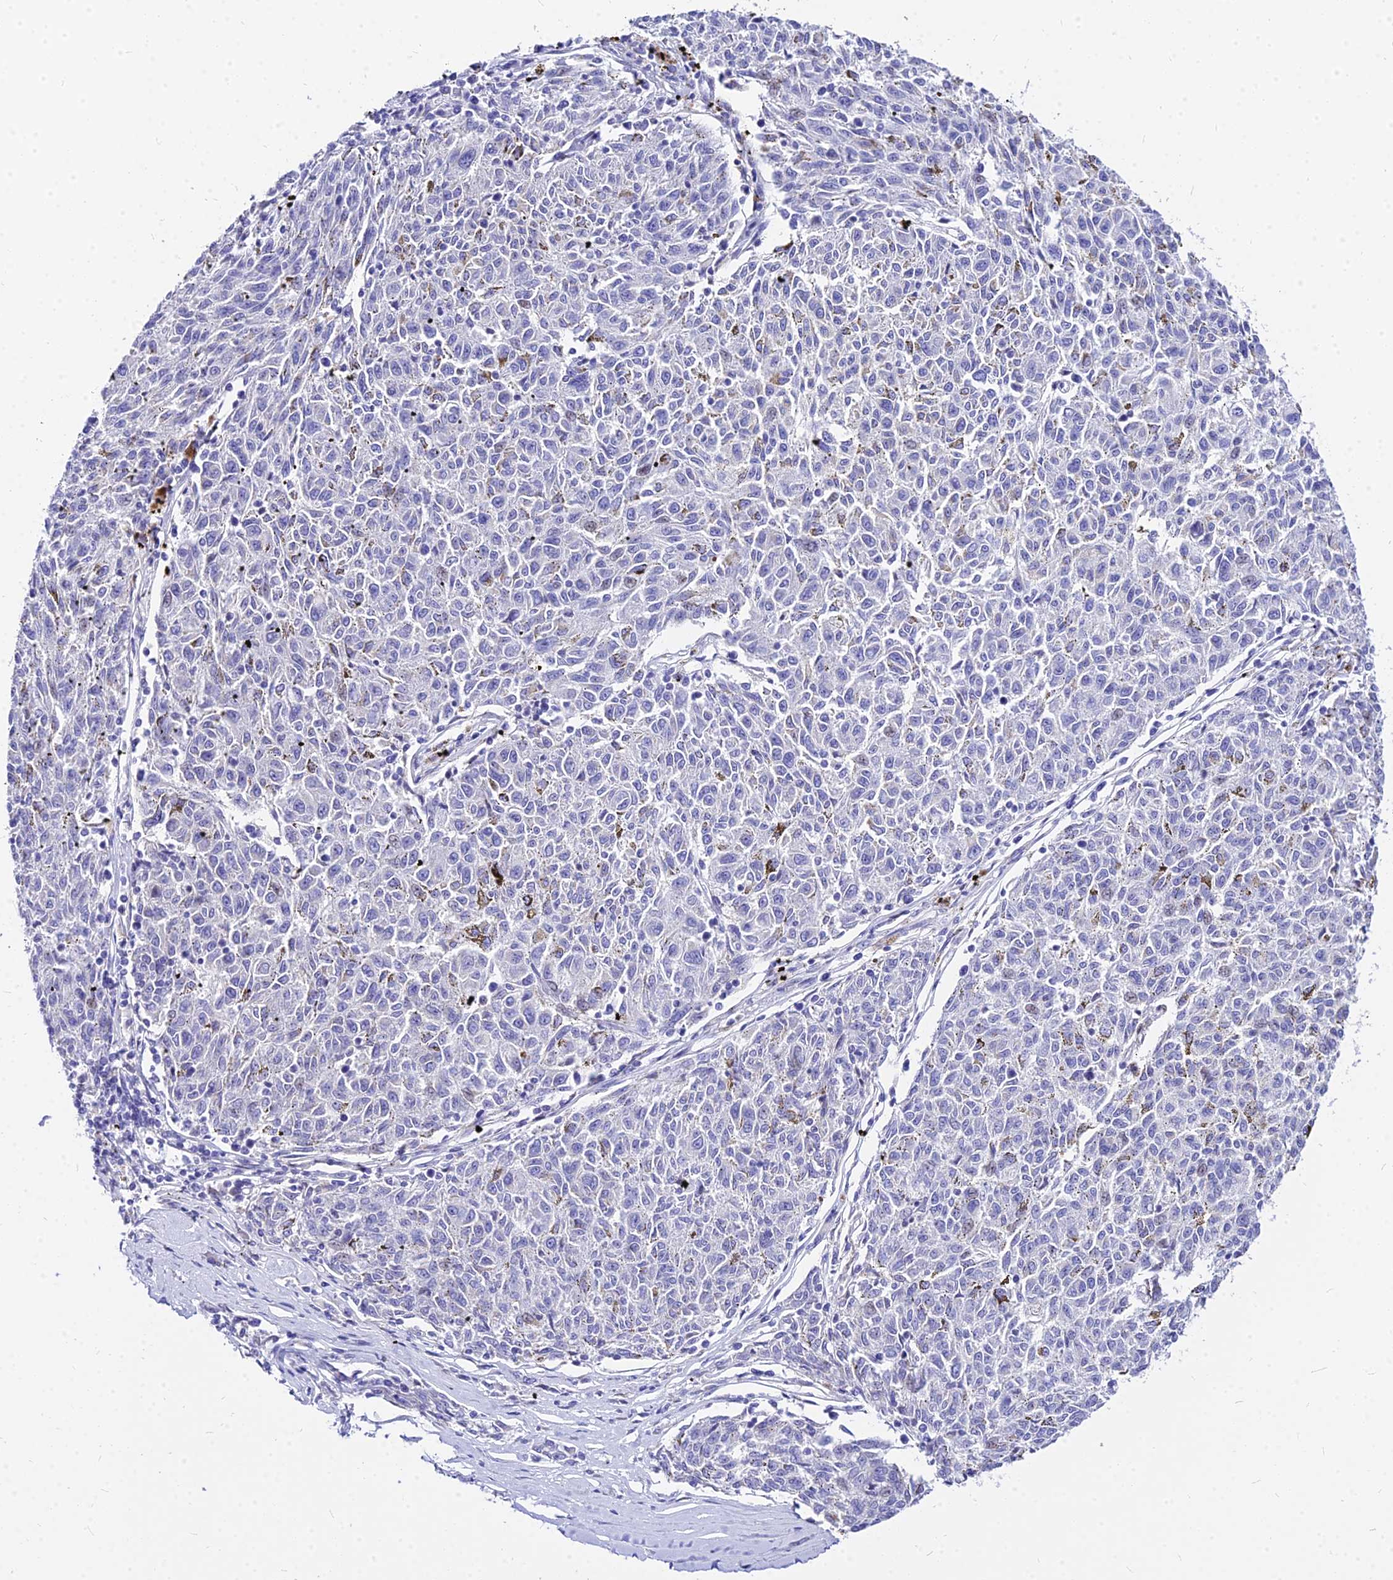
{"staining": {"intensity": "negative", "quantity": "none", "location": "none"}, "tissue": "melanoma", "cell_type": "Tumor cells", "image_type": "cancer", "snomed": [{"axis": "morphology", "description": "Malignant melanoma, NOS"}, {"axis": "topography", "description": "Skin"}], "caption": "Malignant melanoma was stained to show a protein in brown. There is no significant positivity in tumor cells. (DAB (3,3'-diaminobenzidine) immunohistochemistry (IHC) with hematoxylin counter stain).", "gene": "CARD18", "patient": {"sex": "female", "age": 72}}